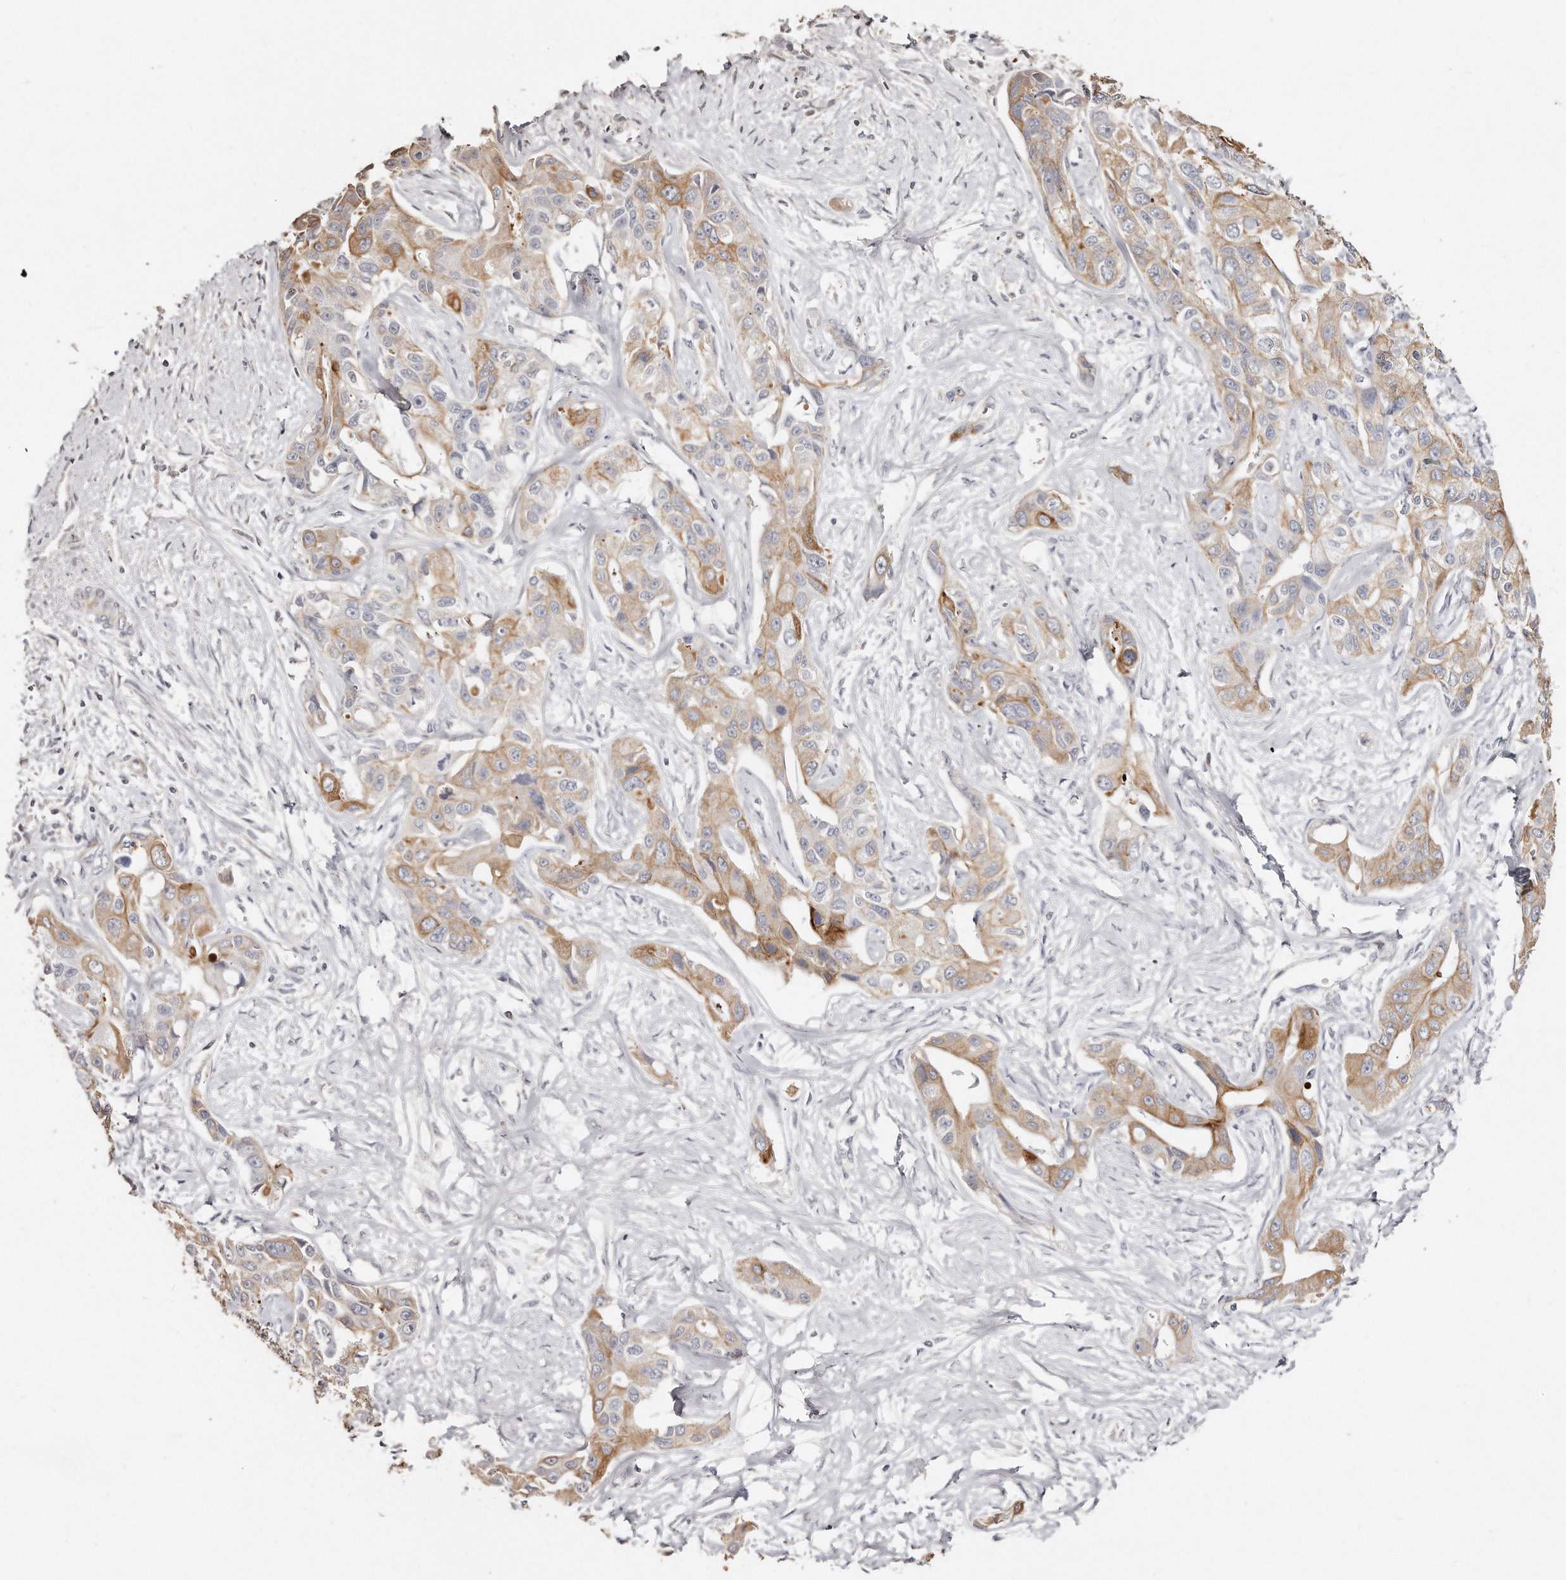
{"staining": {"intensity": "moderate", "quantity": ">75%", "location": "cytoplasmic/membranous"}, "tissue": "liver cancer", "cell_type": "Tumor cells", "image_type": "cancer", "snomed": [{"axis": "morphology", "description": "Cholangiocarcinoma"}, {"axis": "topography", "description": "Liver"}], "caption": "DAB (3,3'-diaminobenzidine) immunohistochemical staining of liver cancer demonstrates moderate cytoplasmic/membranous protein expression in about >75% of tumor cells.", "gene": "ZYG11A", "patient": {"sex": "male", "age": 59}}